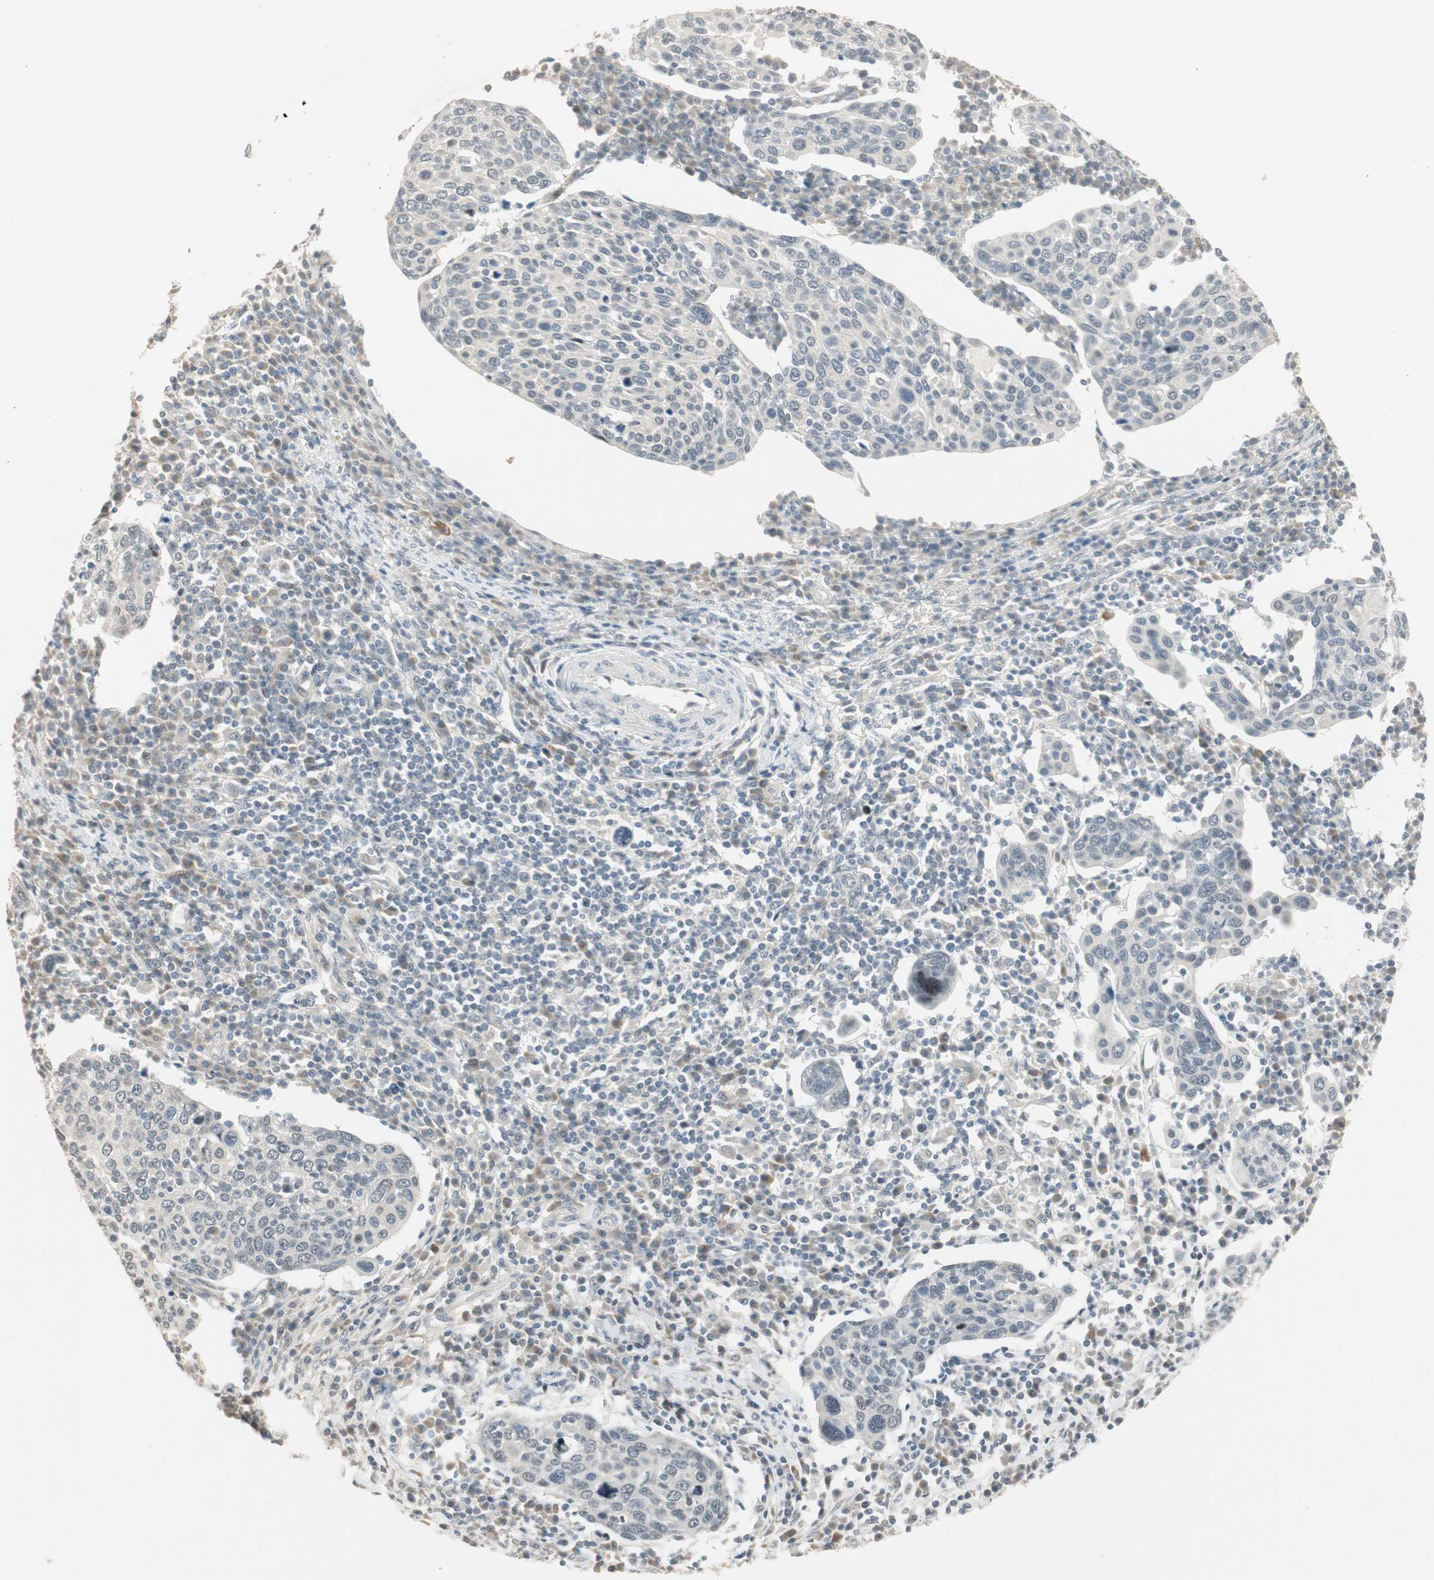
{"staining": {"intensity": "negative", "quantity": "none", "location": "none"}, "tissue": "cervical cancer", "cell_type": "Tumor cells", "image_type": "cancer", "snomed": [{"axis": "morphology", "description": "Squamous cell carcinoma, NOS"}, {"axis": "topography", "description": "Cervix"}], "caption": "This is an immunohistochemistry (IHC) photomicrograph of human cervical squamous cell carcinoma. There is no staining in tumor cells.", "gene": "ACSL5", "patient": {"sex": "female", "age": 40}}